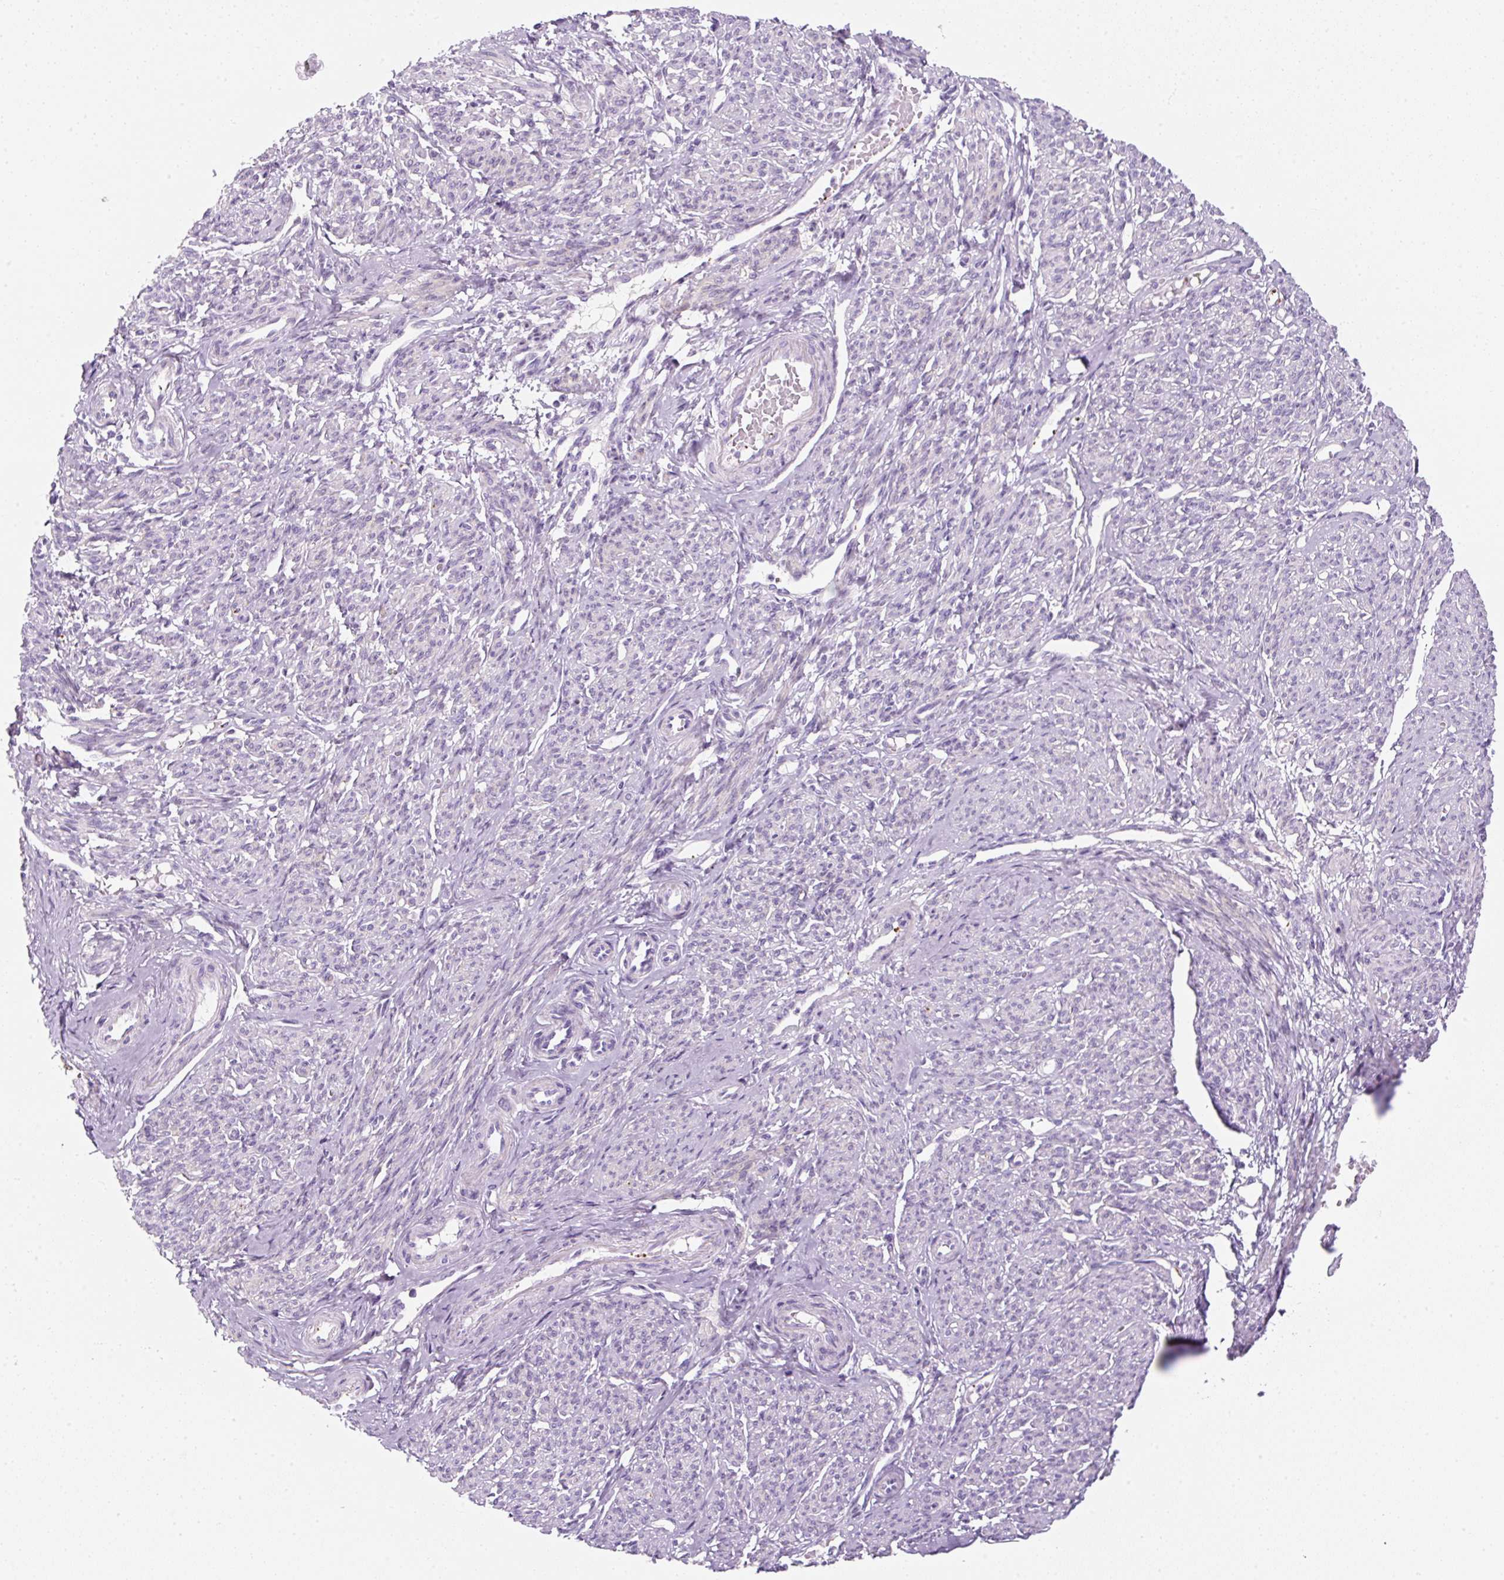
{"staining": {"intensity": "negative", "quantity": "none", "location": "none"}, "tissue": "smooth muscle", "cell_type": "Smooth muscle cells", "image_type": "normal", "snomed": [{"axis": "morphology", "description": "Normal tissue, NOS"}, {"axis": "topography", "description": "Smooth muscle"}], "caption": "IHC of unremarkable human smooth muscle shows no expression in smooth muscle cells.", "gene": "ENSG00000288796", "patient": {"sex": "female", "age": 65}}